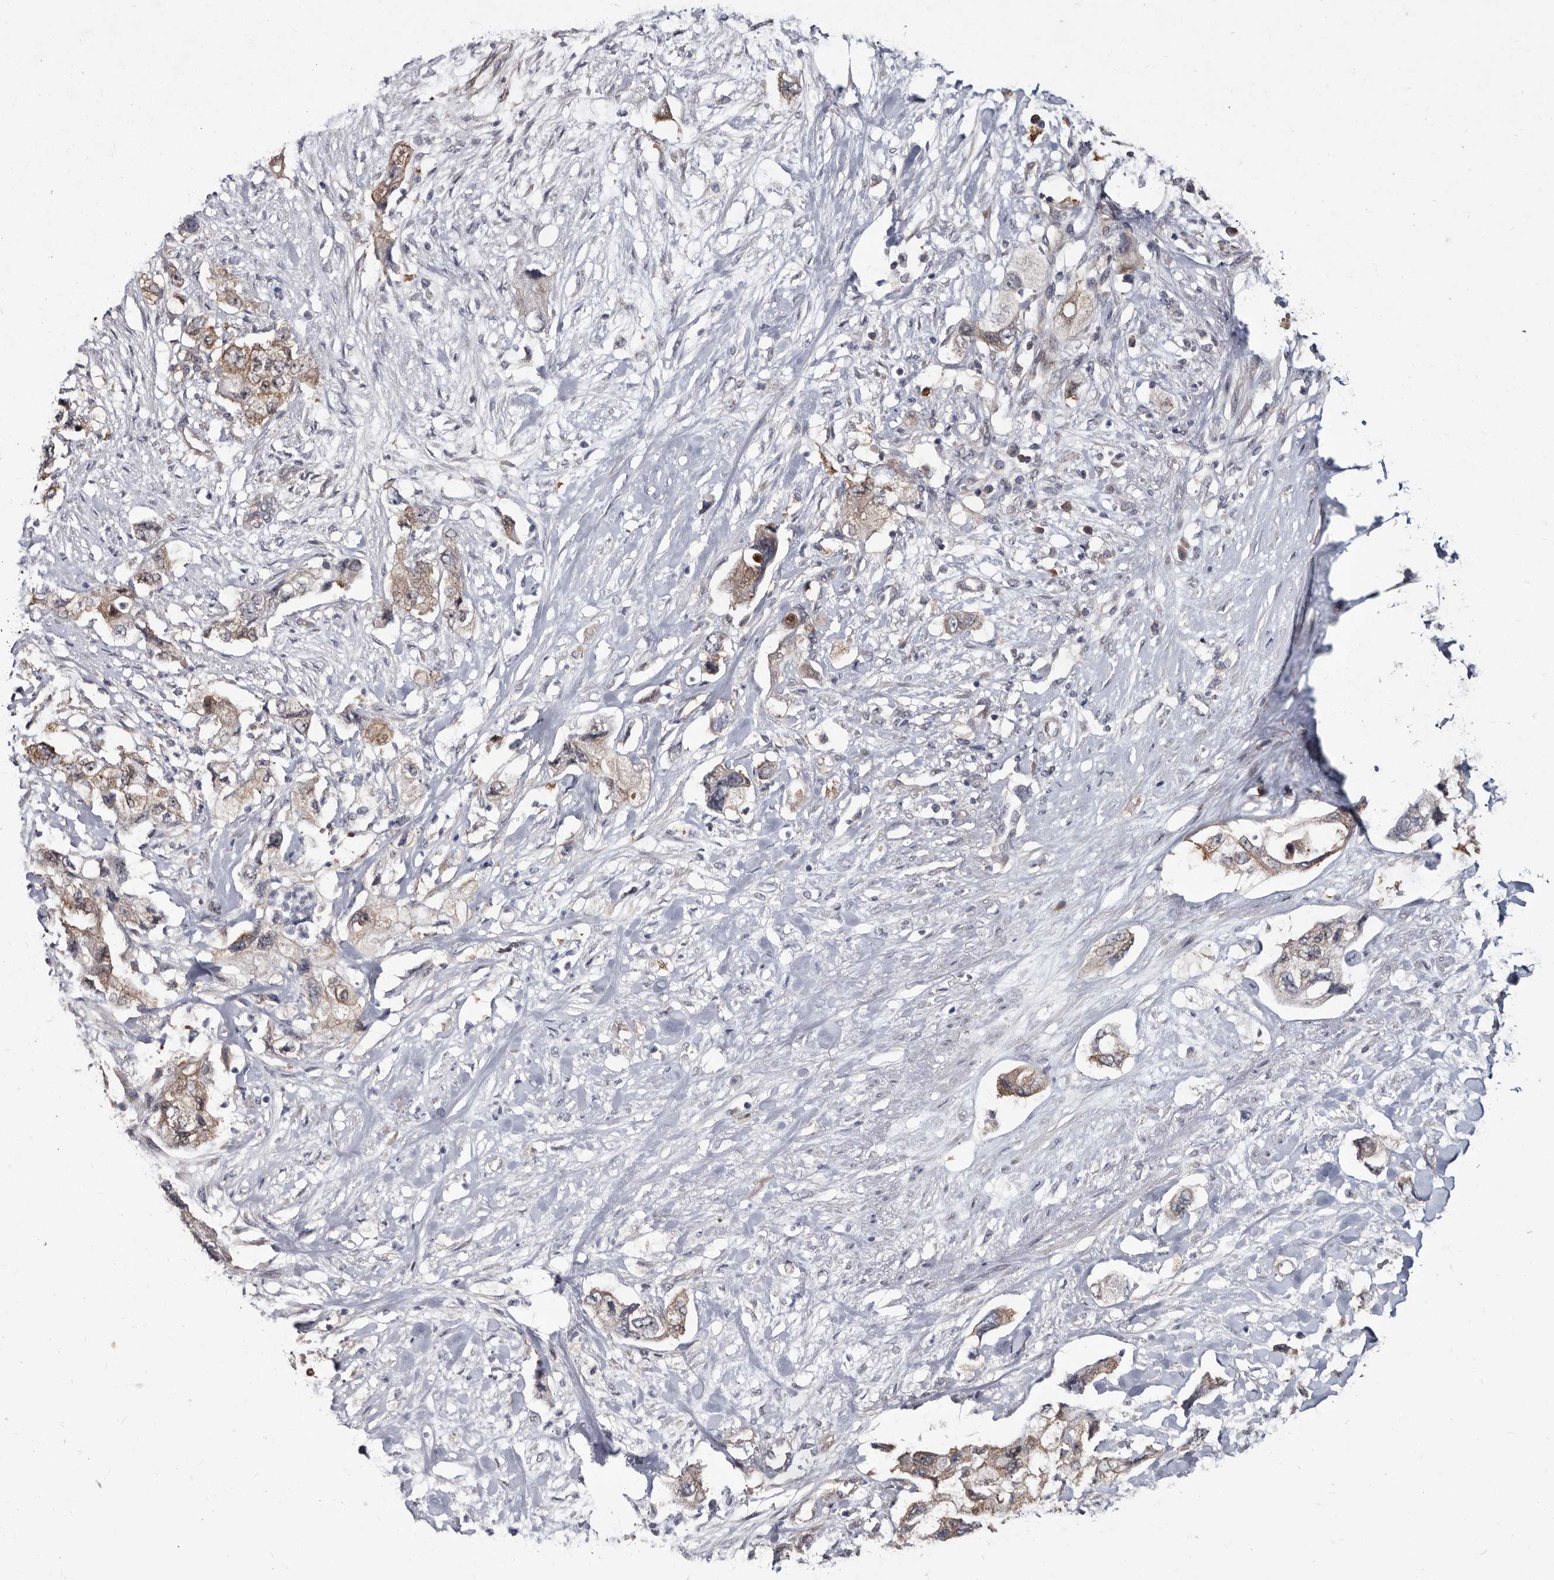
{"staining": {"intensity": "moderate", "quantity": ">75%", "location": "cytoplasmic/membranous"}, "tissue": "pancreatic cancer", "cell_type": "Tumor cells", "image_type": "cancer", "snomed": [{"axis": "morphology", "description": "Adenocarcinoma, NOS"}, {"axis": "topography", "description": "Pancreas"}], "caption": "Protein staining by immunohistochemistry (IHC) demonstrates moderate cytoplasmic/membranous expression in about >75% of tumor cells in pancreatic cancer (adenocarcinoma).", "gene": "ABCF2", "patient": {"sex": "female", "age": 73}}